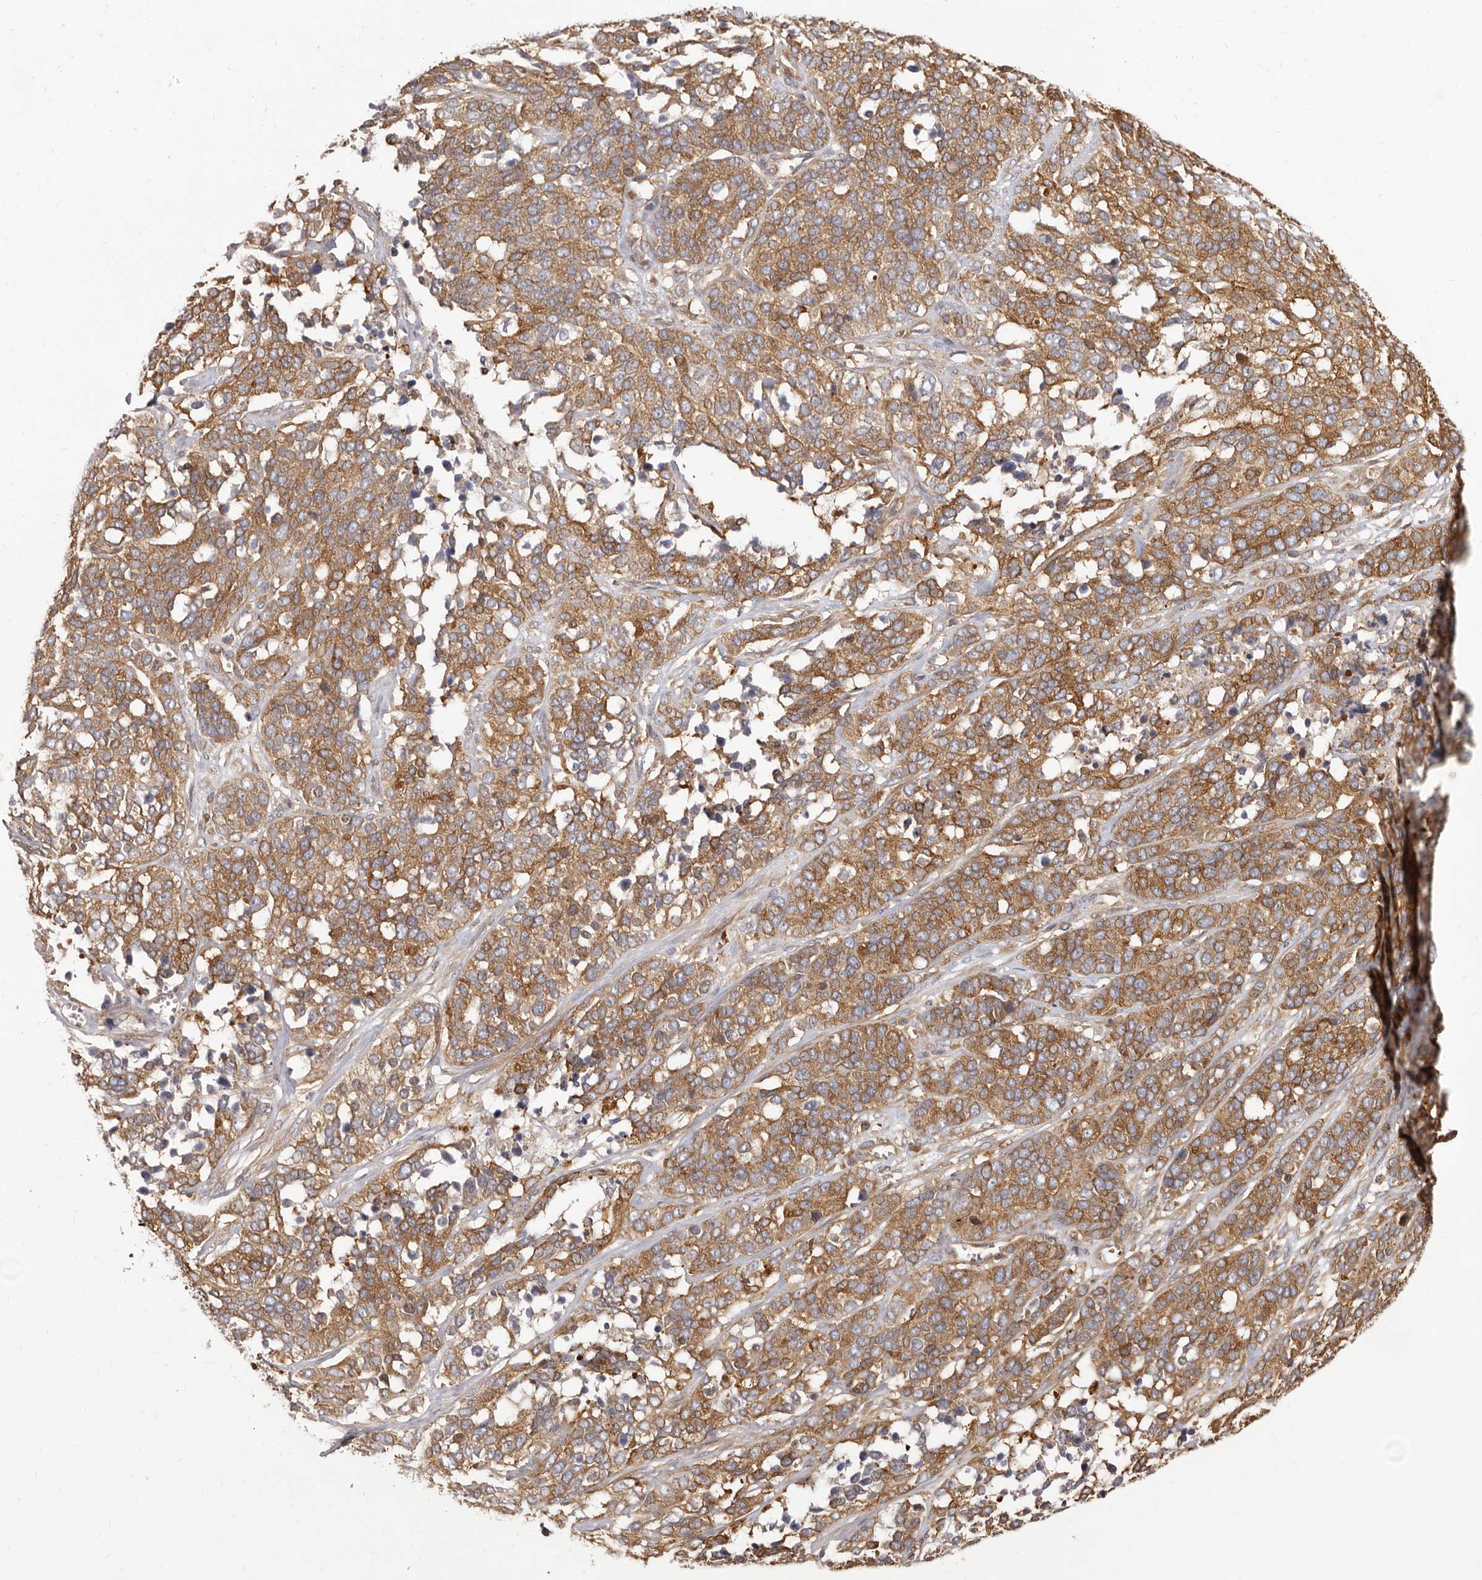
{"staining": {"intensity": "moderate", "quantity": ">75%", "location": "cytoplasmic/membranous"}, "tissue": "ovarian cancer", "cell_type": "Tumor cells", "image_type": "cancer", "snomed": [{"axis": "morphology", "description": "Cystadenocarcinoma, serous, NOS"}, {"axis": "topography", "description": "Ovary"}], "caption": "This is a micrograph of immunohistochemistry staining of ovarian serous cystadenocarcinoma, which shows moderate staining in the cytoplasmic/membranous of tumor cells.", "gene": "ADAMTS20", "patient": {"sex": "female", "age": 44}}